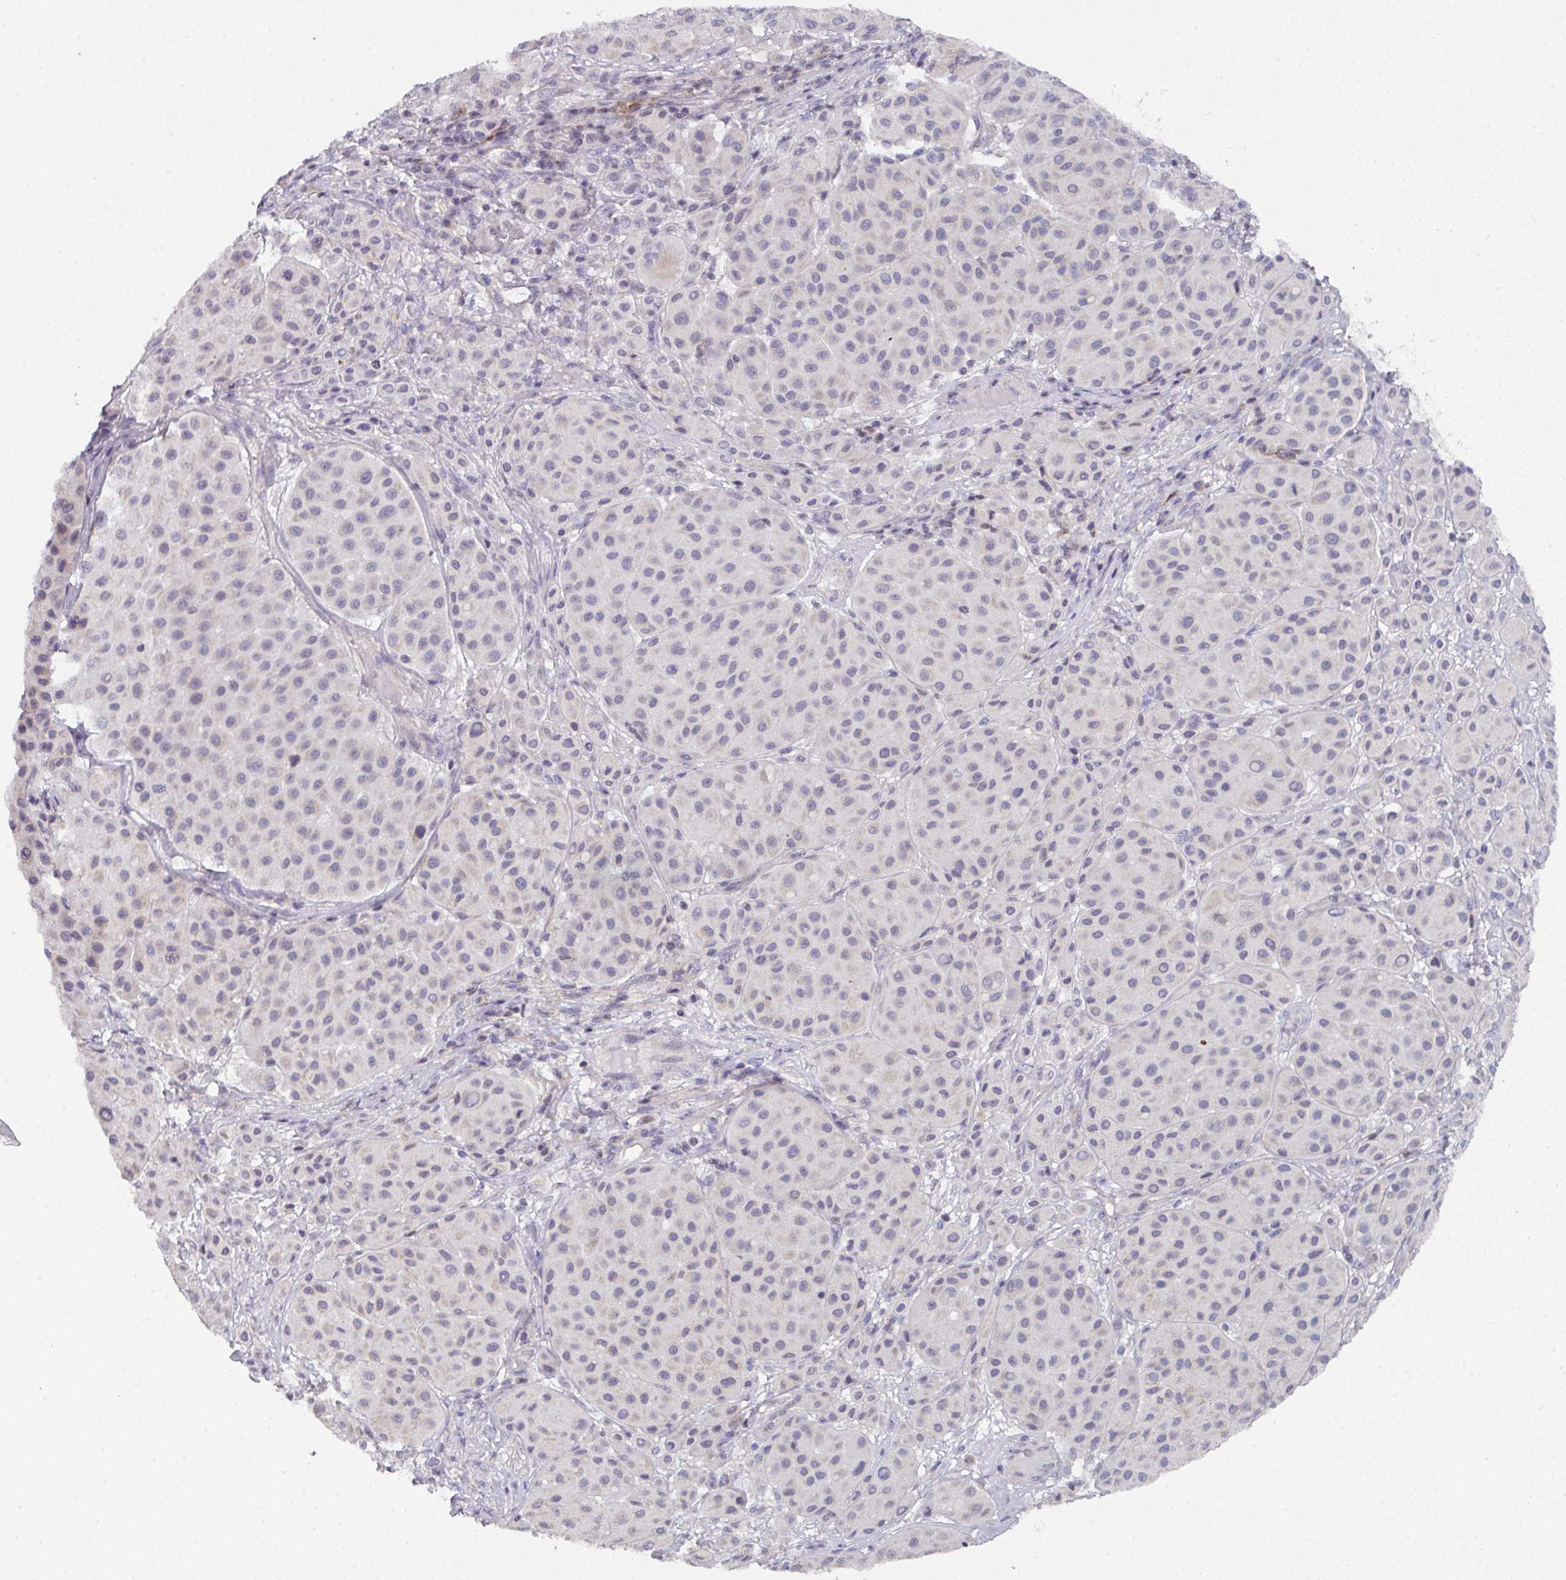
{"staining": {"intensity": "negative", "quantity": "none", "location": "none"}, "tissue": "melanoma", "cell_type": "Tumor cells", "image_type": "cancer", "snomed": [{"axis": "morphology", "description": "Malignant melanoma, Metastatic site"}, {"axis": "topography", "description": "Smooth muscle"}], "caption": "The image displays no staining of tumor cells in melanoma.", "gene": "DCAF12L2", "patient": {"sex": "male", "age": 41}}